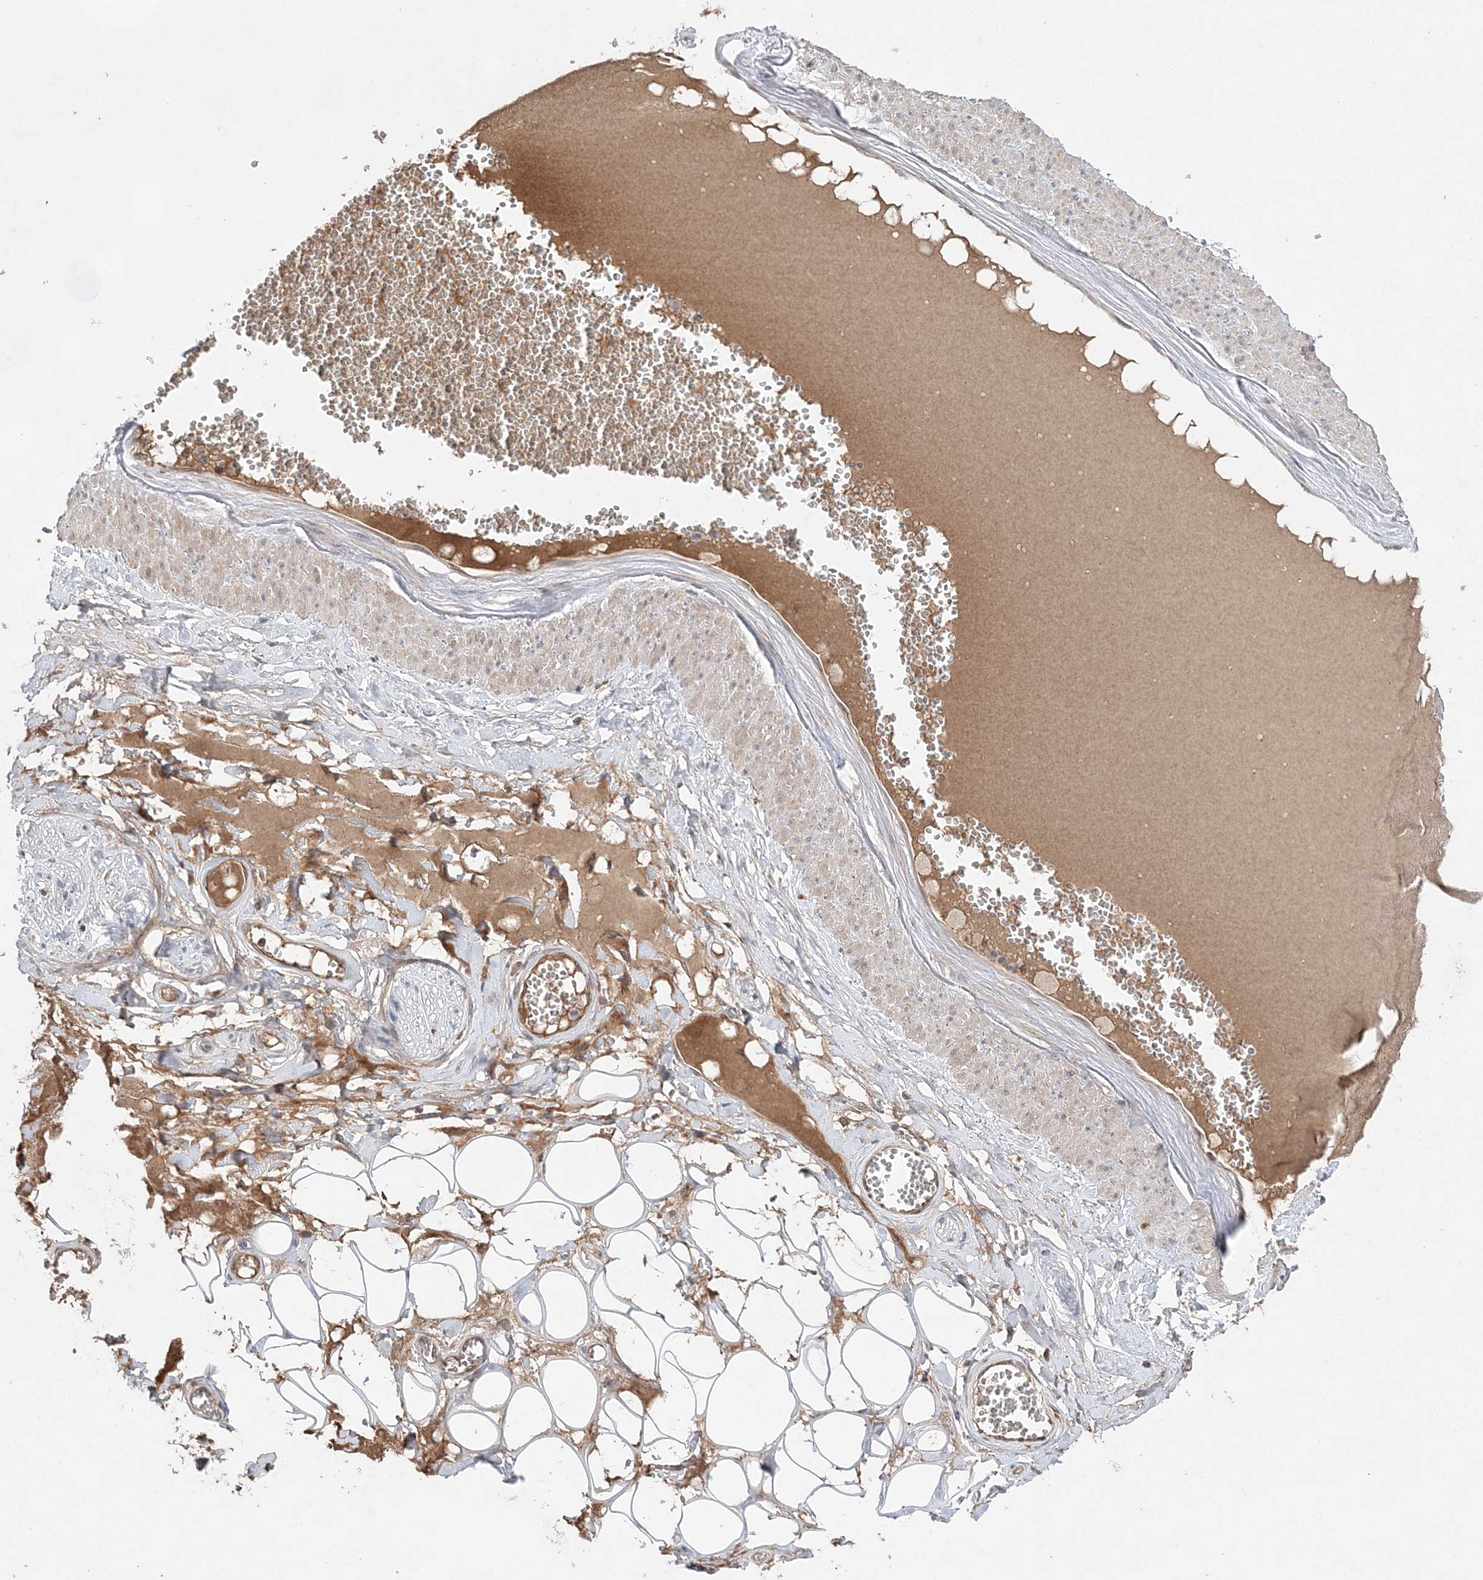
{"staining": {"intensity": "negative", "quantity": "none", "location": "none"}, "tissue": "adipose tissue", "cell_type": "Adipocytes", "image_type": "normal", "snomed": [{"axis": "morphology", "description": "Normal tissue, NOS"}, {"axis": "morphology", "description": "Inflammation, NOS"}, {"axis": "topography", "description": "Salivary gland"}, {"axis": "topography", "description": "Peripheral nerve tissue"}], "caption": "This is an immunohistochemistry (IHC) histopathology image of unremarkable adipose tissue. There is no positivity in adipocytes.", "gene": "TMEM132B", "patient": {"sex": "female", "age": 75}}